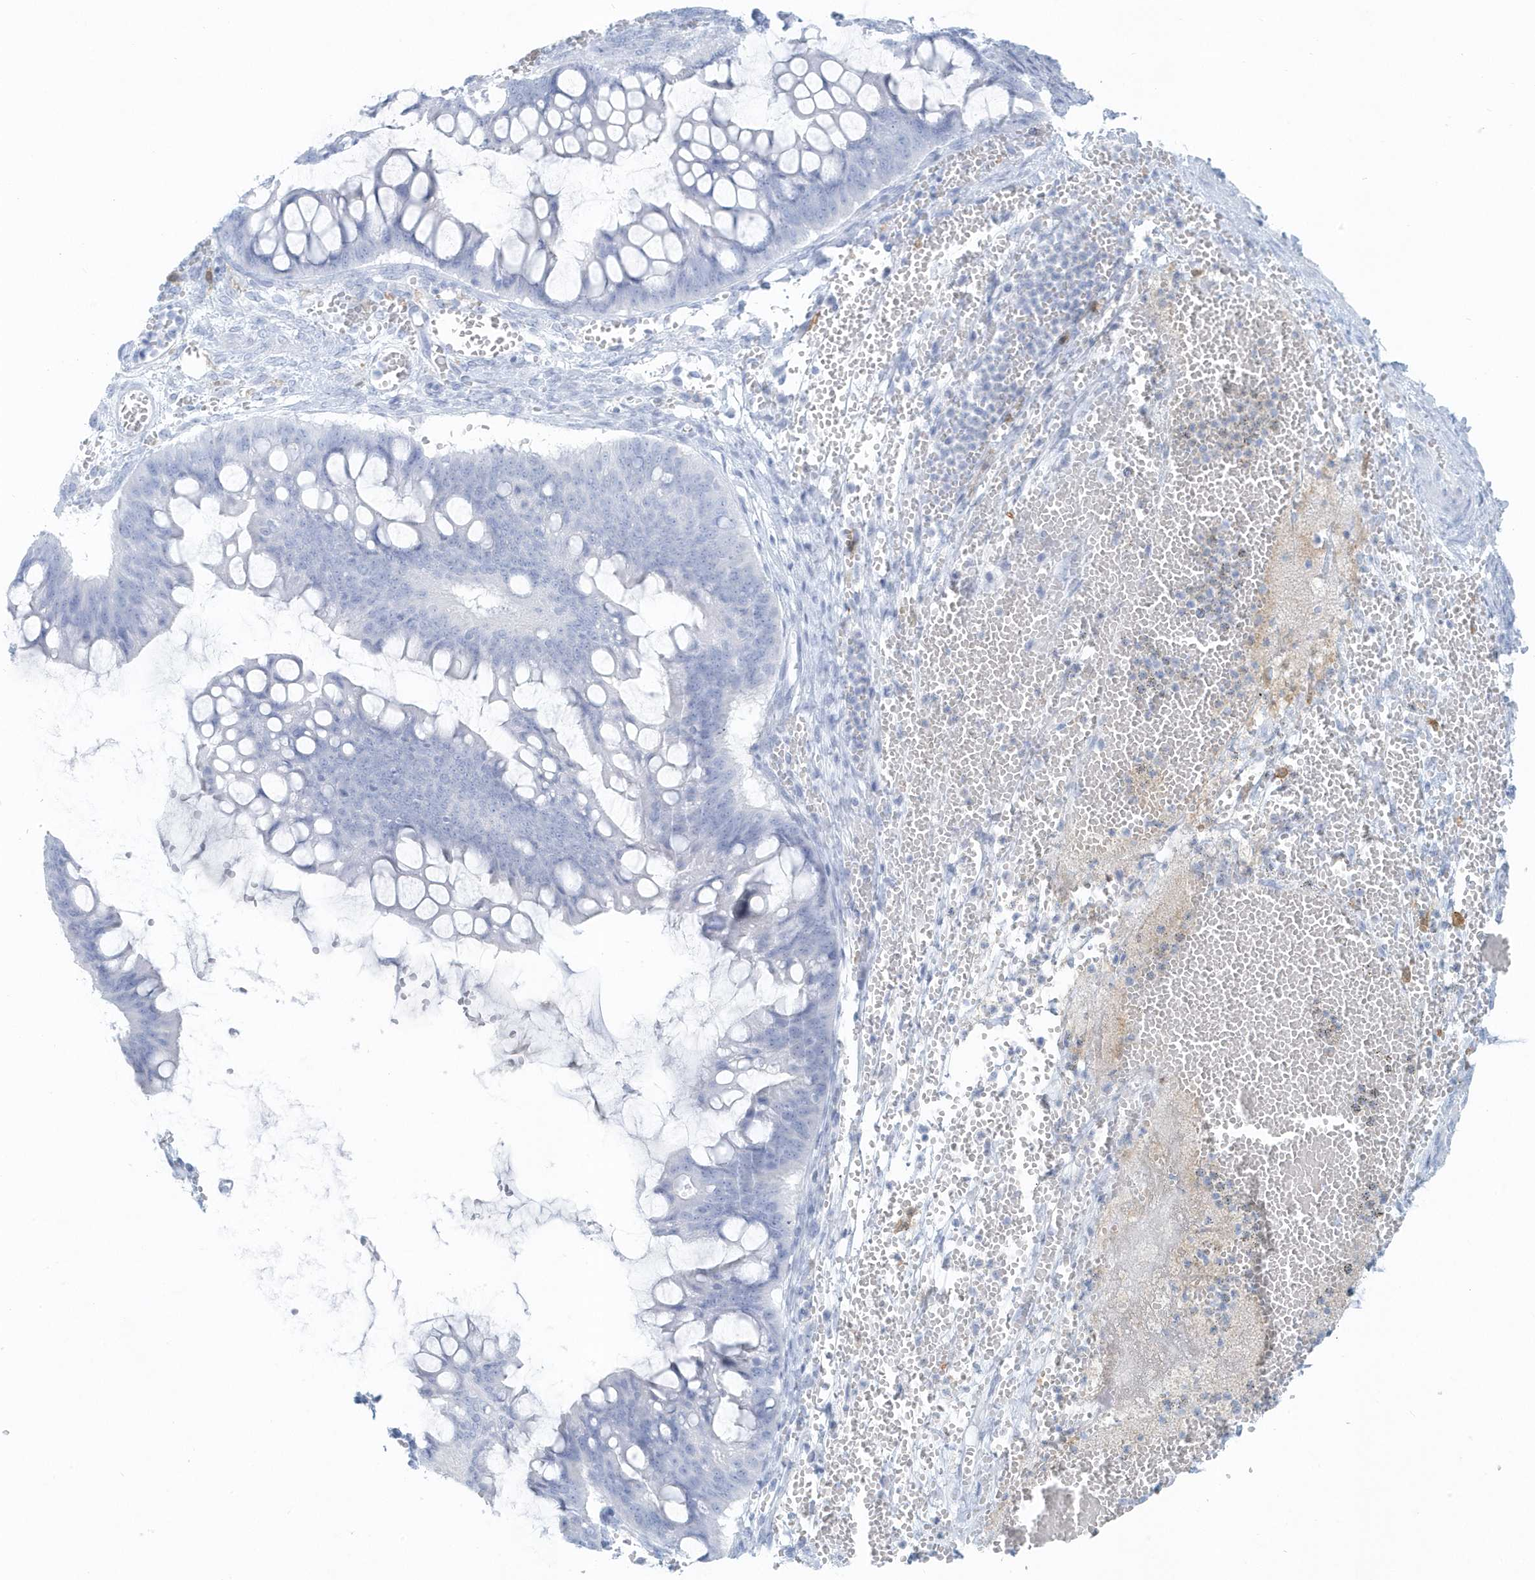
{"staining": {"intensity": "negative", "quantity": "none", "location": "none"}, "tissue": "ovarian cancer", "cell_type": "Tumor cells", "image_type": "cancer", "snomed": [{"axis": "morphology", "description": "Cystadenocarcinoma, mucinous, NOS"}, {"axis": "topography", "description": "Ovary"}], "caption": "Tumor cells show no significant staining in ovarian cancer.", "gene": "FAM98A", "patient": {"sex": "female", "age": 73}}